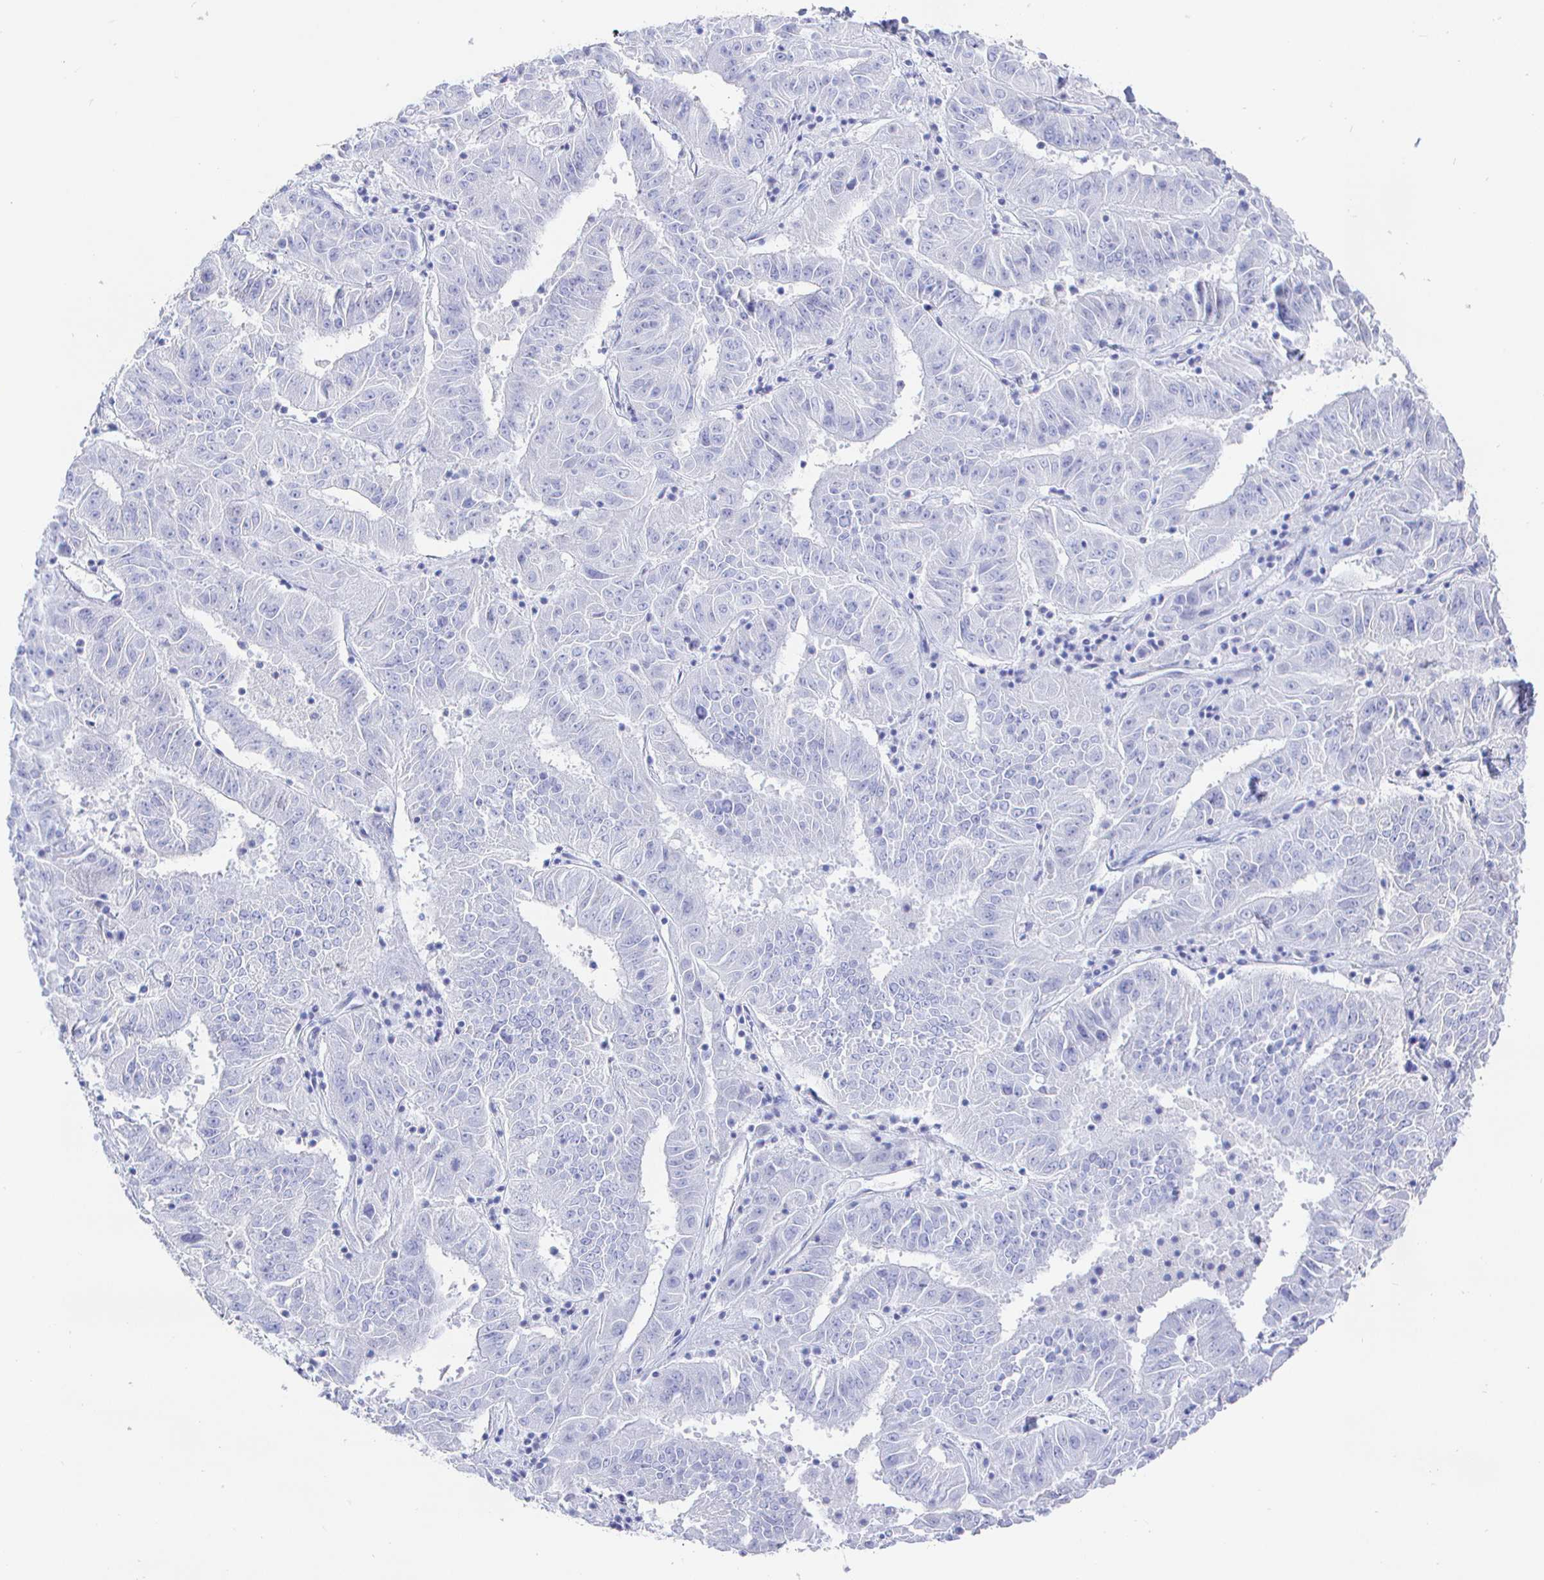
{"staining": {"intensity": "negative", "quantity": "none", "location": "none"}, "tissue": "pancreatic cancer", "cell_type": "Tumor cells", "image_type": "cancer", "snomed": [{"axis": "morphology", "description": "Adenocarcinoma, NOS"}, {"axis": "topography", "description": "Pancreas"}], "caption": "Tumor cells show no significant staining in pancreatic adenocarcinoma.", "gene": "CLCA1", "patient": {"sex": "male", "age": 63}}